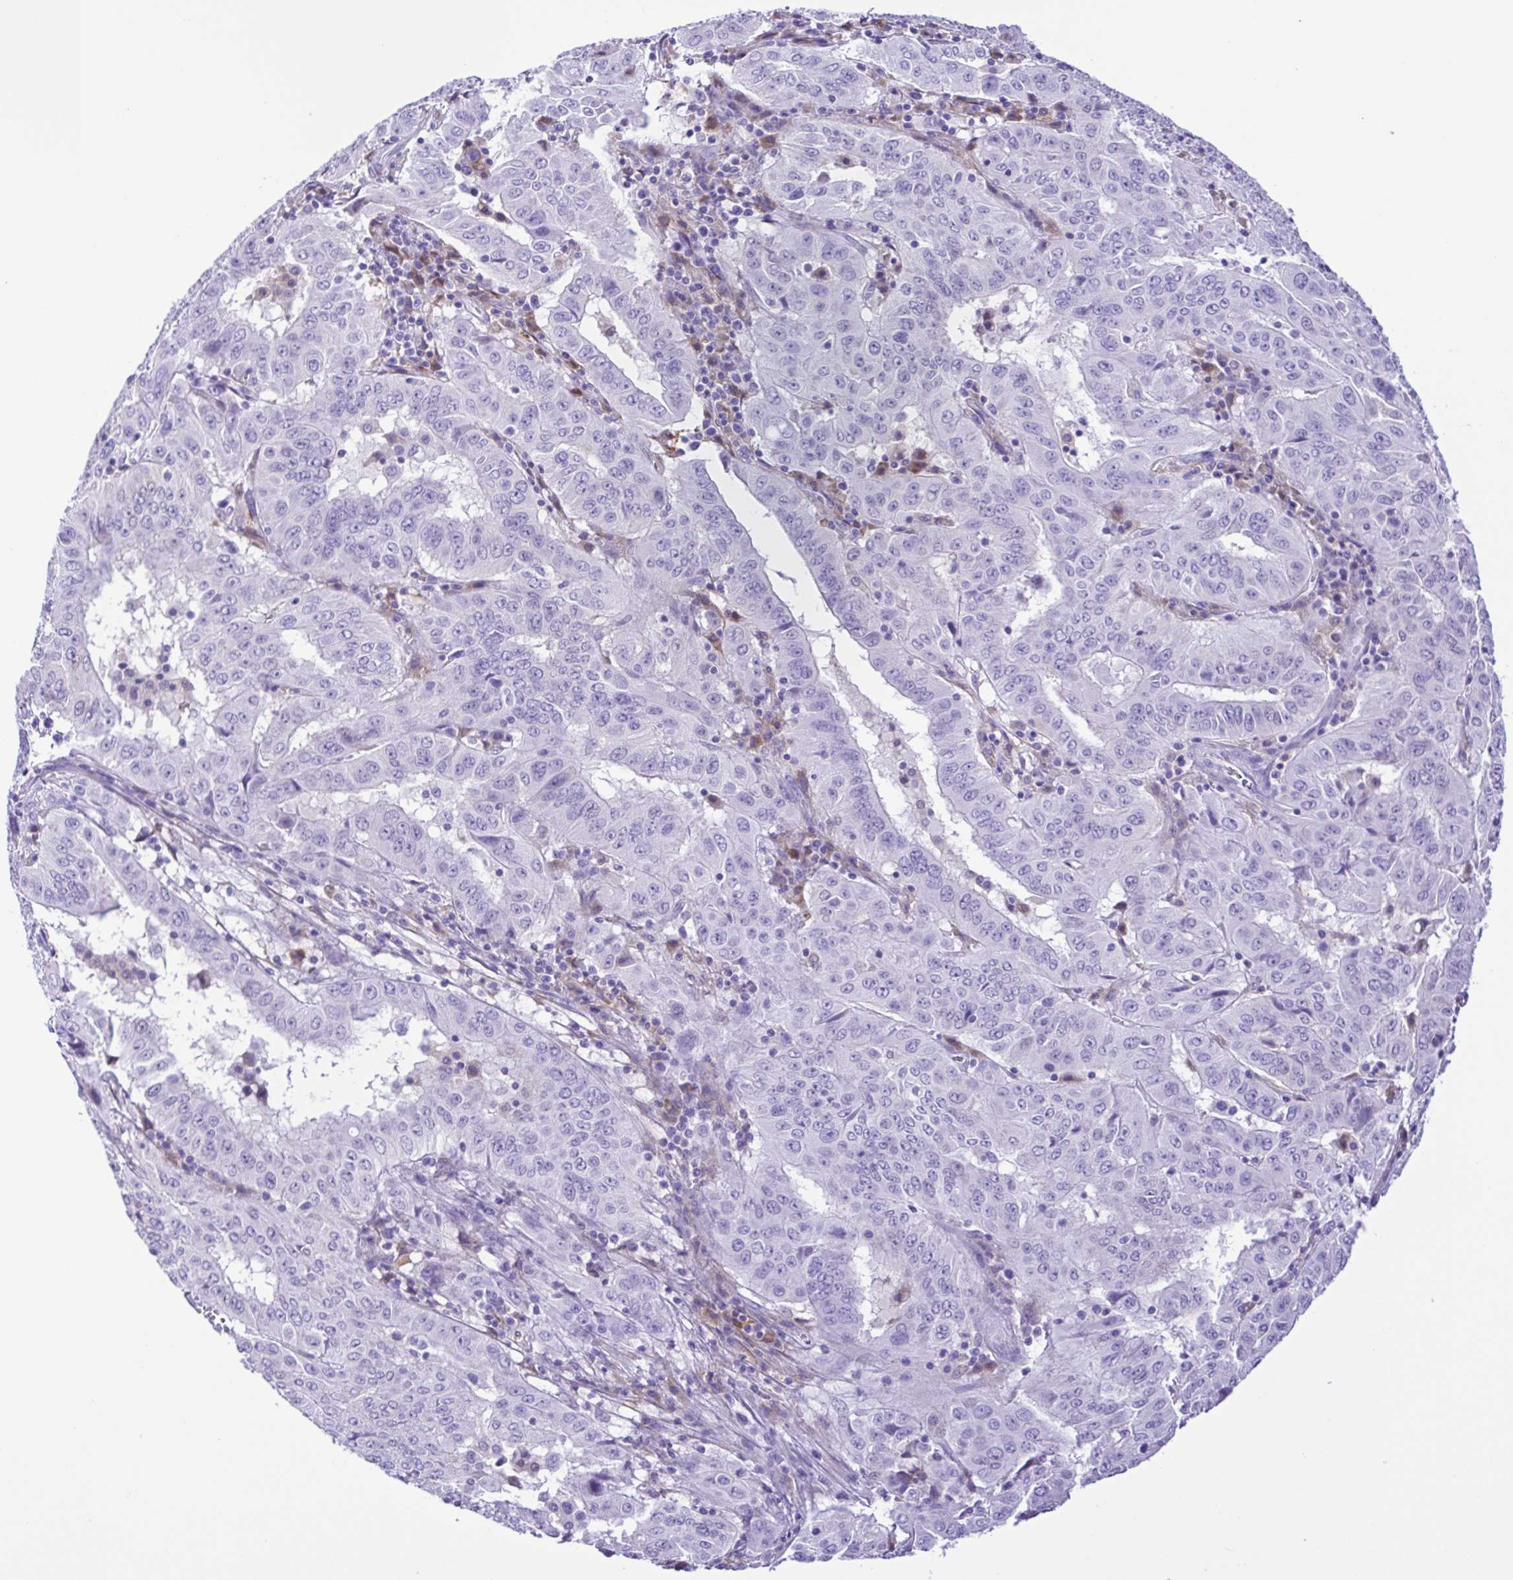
{"staining": {"intensity": "negative", "quantity": "none", "location": "none"}, "tissue": "pancreatic cancer", "cell_type": "Tumor cells", "image_type": "cancer", "snomed": [{"axis": "morphology", "description": "Adenocarcinoma, NOS"}, {"axis": "topography", "description": "Pancreas"}], "caption": "Pancreatic cancer (adenocarcinoma) was stained to show a protein in brown. There is no significant positivity in tumor cells.", "gene": "GPR17", "patient": {"sex": "male", "age": 63}}